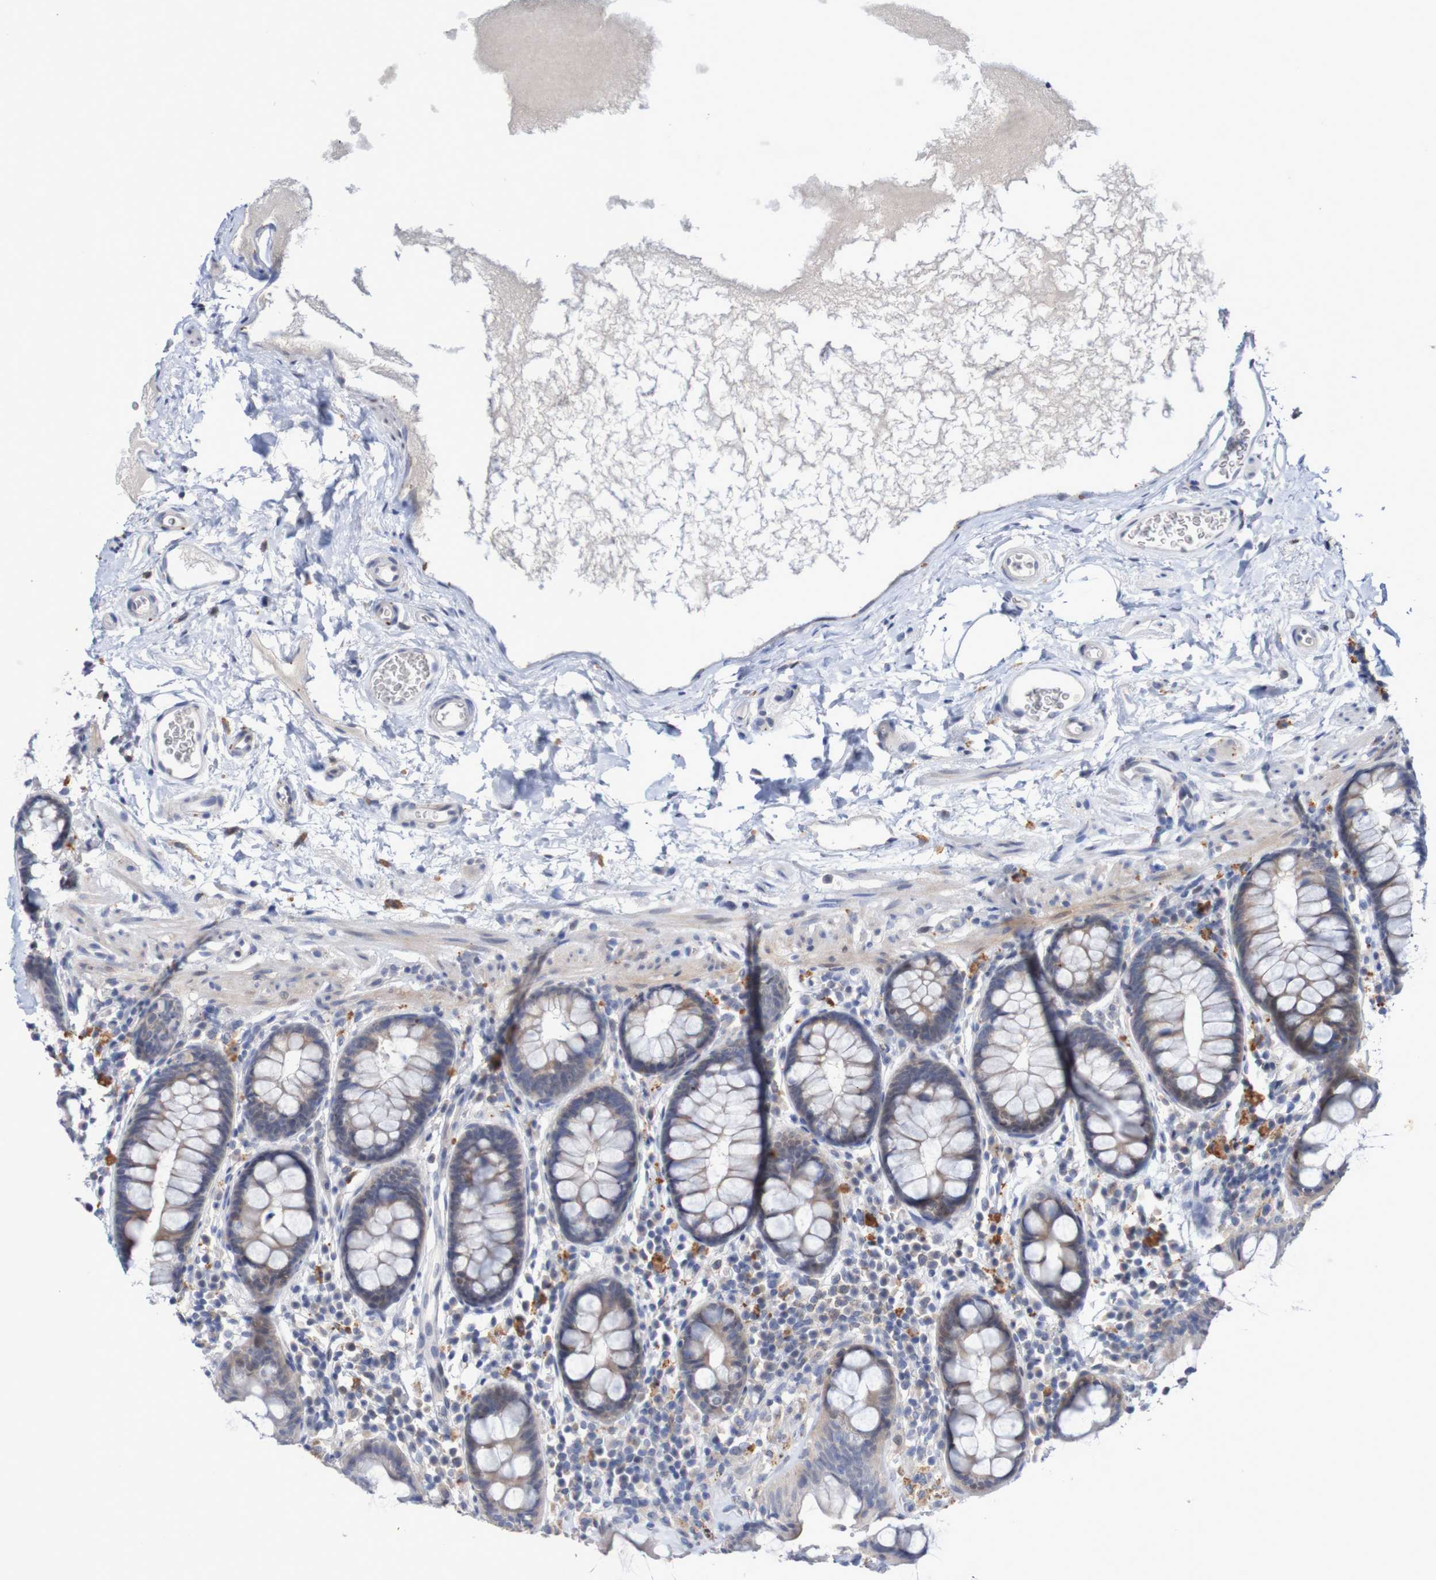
{"staining": {"intensity": "negative", "quantity": "none", "location": "none"}, "tissue": "colon", "cell_type": "Endothelial cells", "image_type": "normal", "snomed": [{"axis": "morphology", "description": "Normal tissue, NOS"}, {"axis": "topography", "description": "Colon"}], "caption": "Immunohistochemistry (IHC) image of benign human colon stained for a protein (brown), which shows no positivity in endothelial cells. The staining was performed using DAB to visualize the protein expression in brown, while the nuclei were stained in blue with hematoxylin (Magnification: 20x).", "gene": "FBP1", "patient": {"sex": "female", "age": 80}}